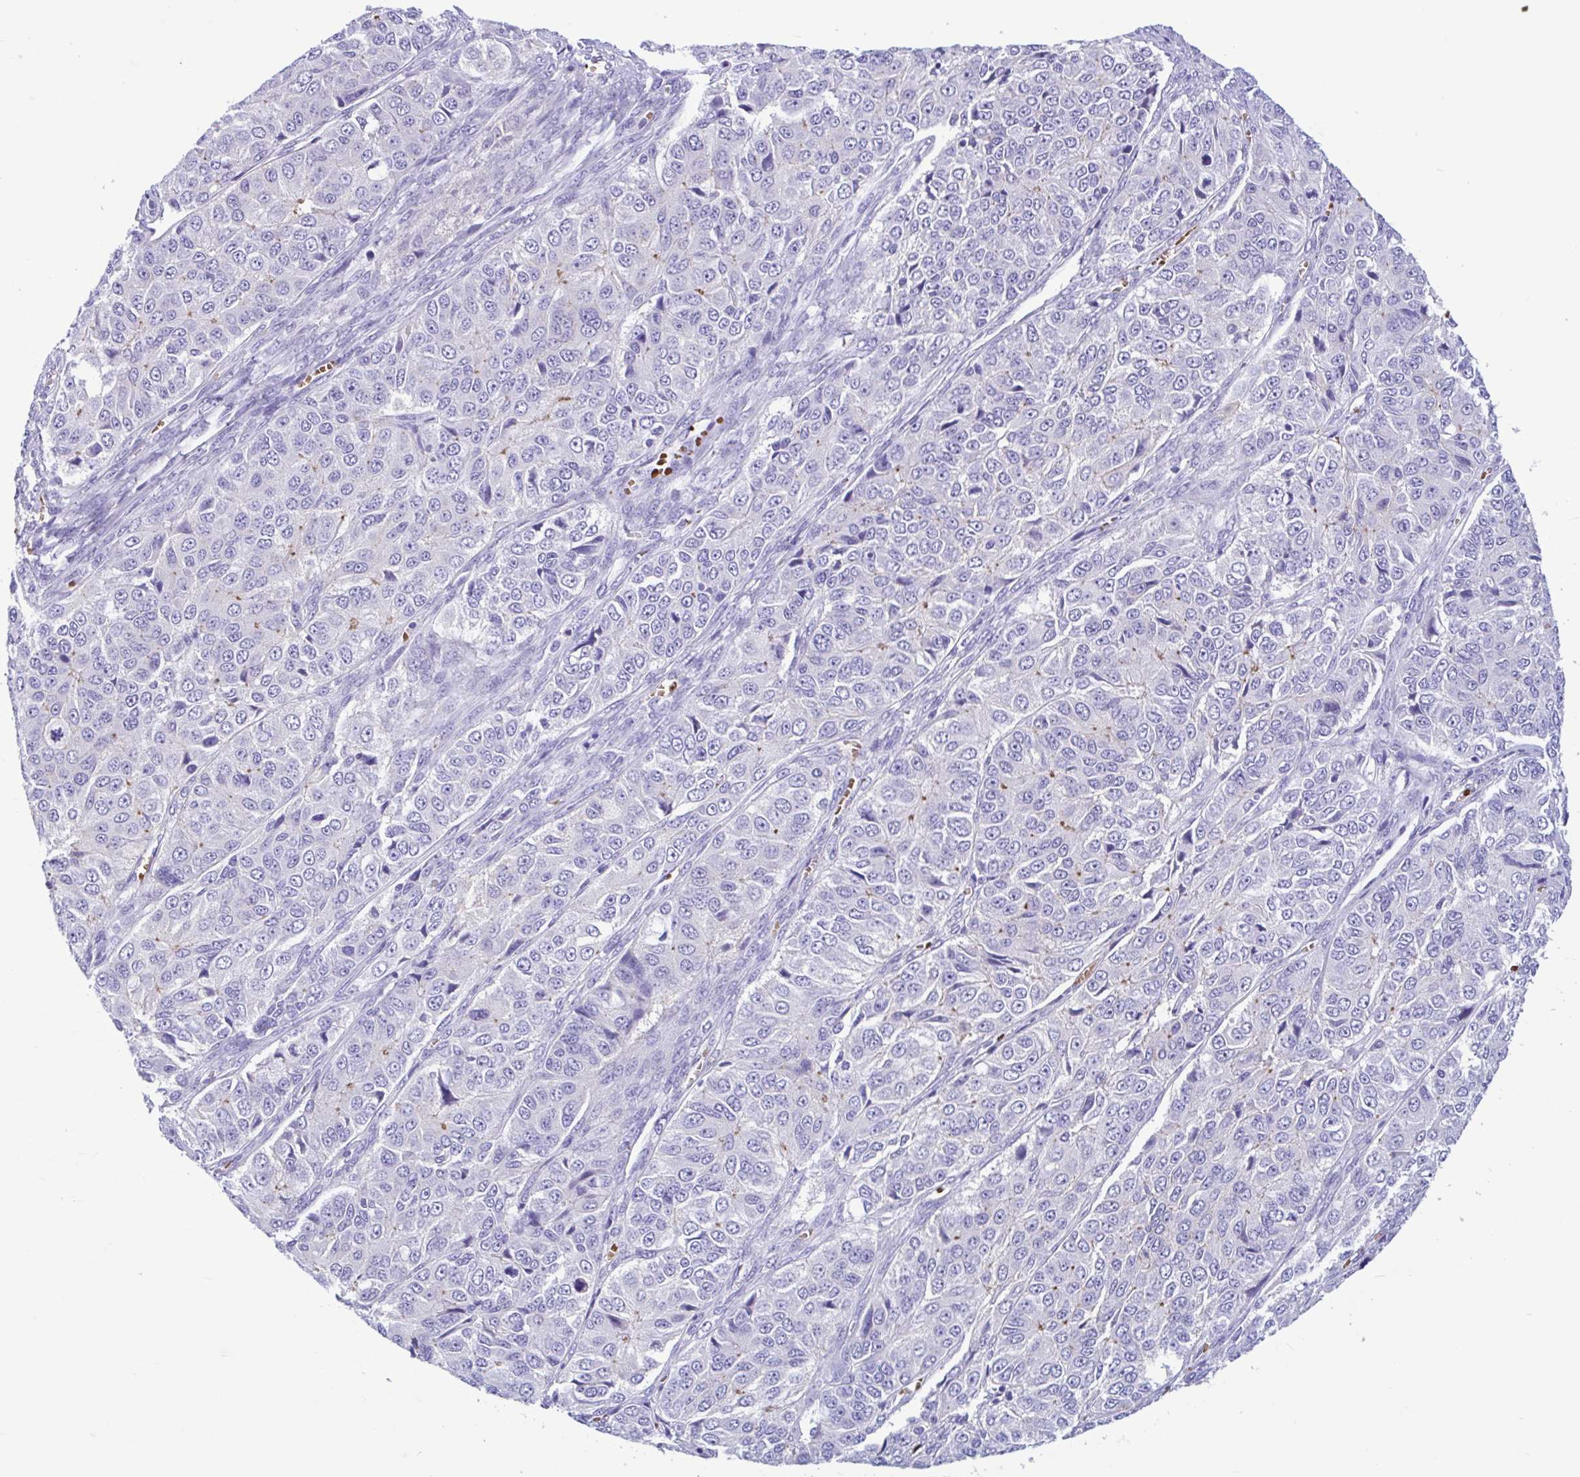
{"staining": {"intensity": "negative", "quantity": "none", "location": "none"}, "tissue": "ovarian cancer", "cell_type": "Tumor cells", "image_type": "cancer", "snomed": [{"axis": "morphology", "description": "Carcinoma, endometroid"}, {"axis": "topography", "description": "Ovary"}], "caption": "Ovarian endometroid carcinoma was stained to show a protein in brown. There is no significant expression in tumor cells. (Brightfield microscopy of DAB immunohistochemistry at high magnification).", "gene": "TMEM79", "patient": {"sex": "female", "age": 51}}